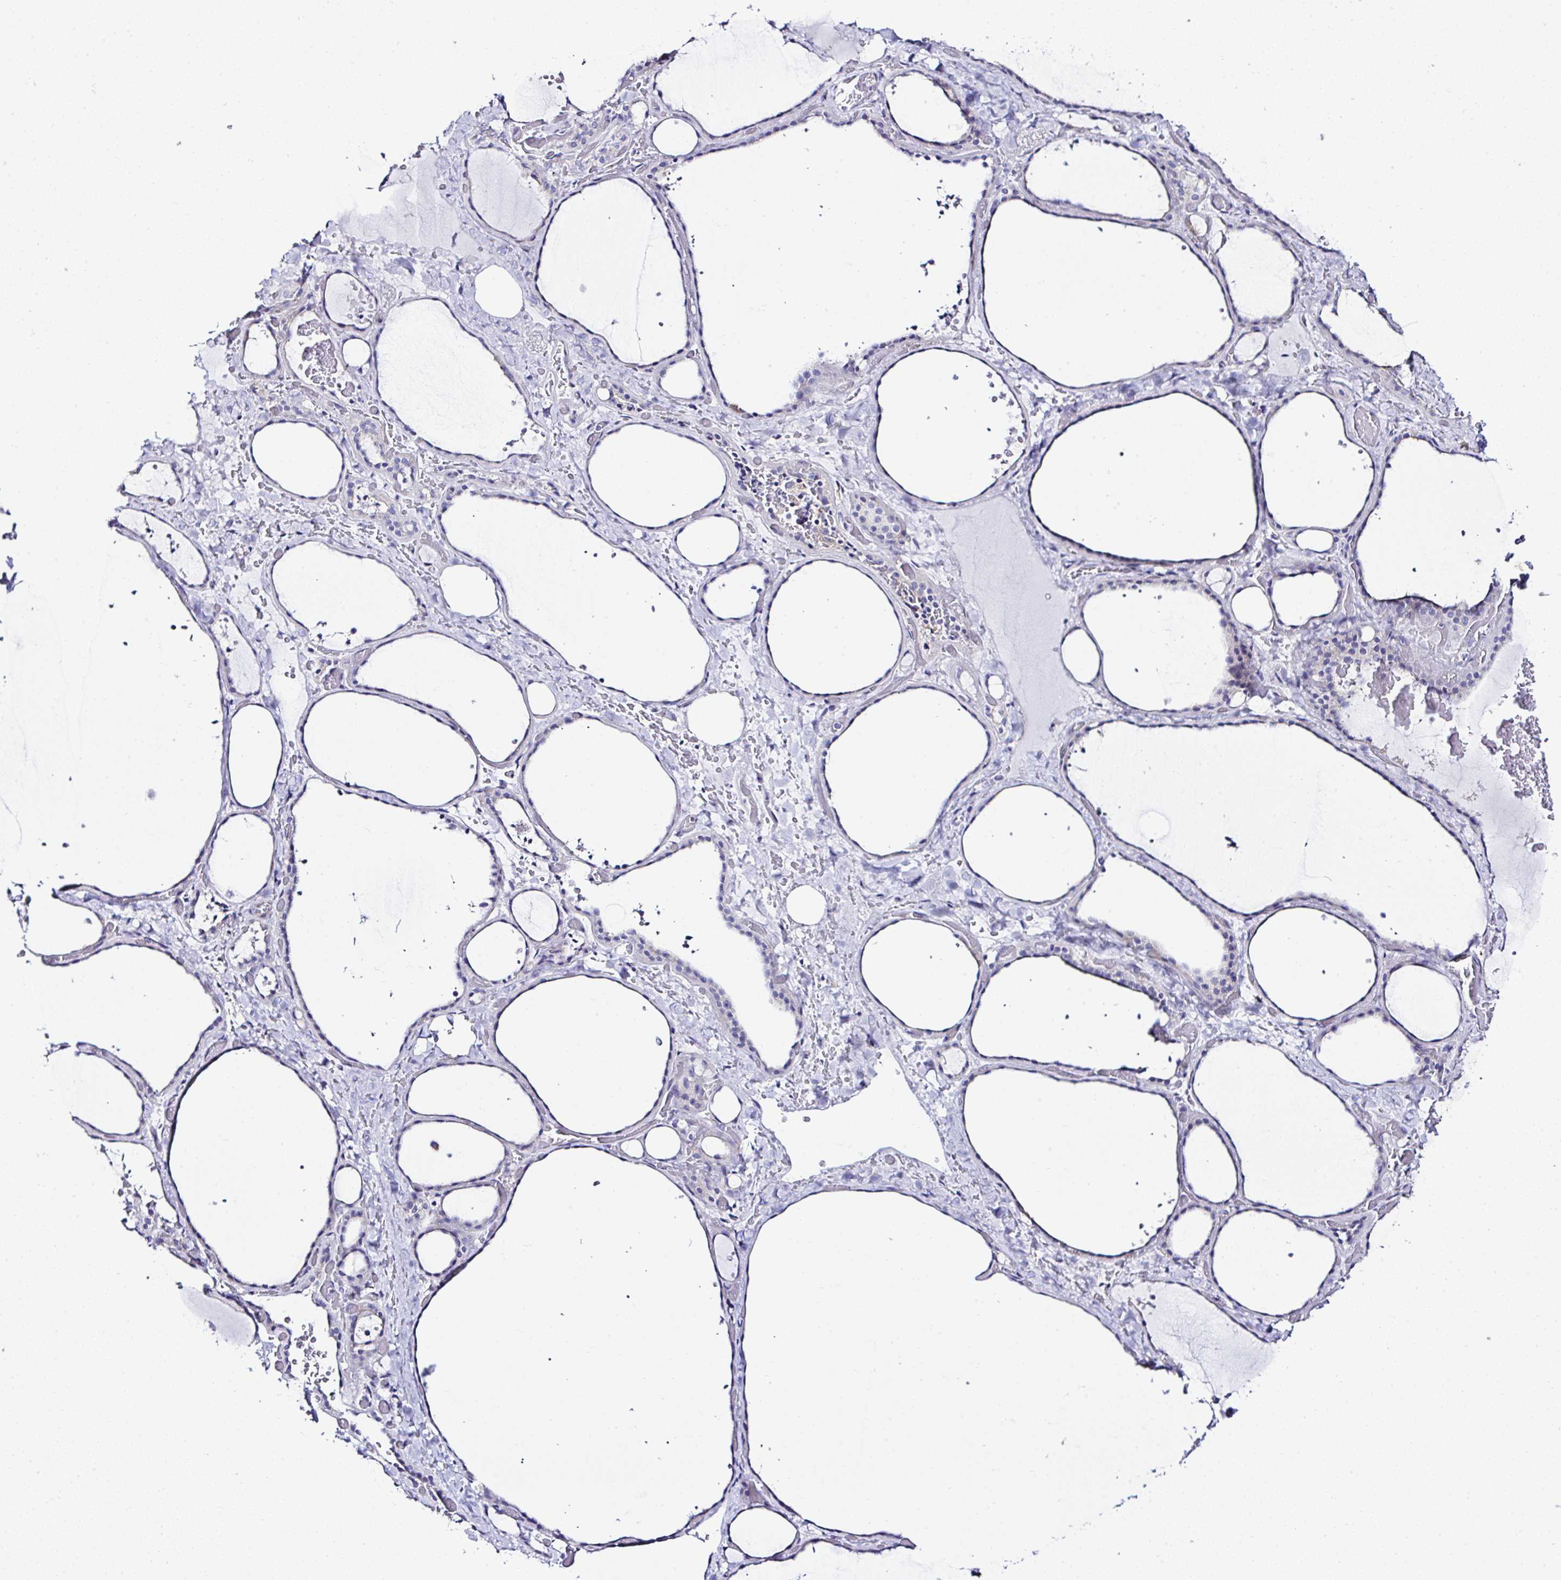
{"staining": {"intensity": "negative", "quantity": "none", "location": "none"}, "tissue": "thyroid gland", "cell_type": "Glandular cells", "image_type": "normal", "snomed": [{"axis": "morphology", "description": "Normal tissue, NOS"}, {"axis": "topography", "description": "Thyroid gland"}], "caption": "Immunohistochemical staining of benign human thyroid gland displays no significant expression in glandular cells.", "gene": "OR4P4", "patient": {"sex": "female", "age": 36}}